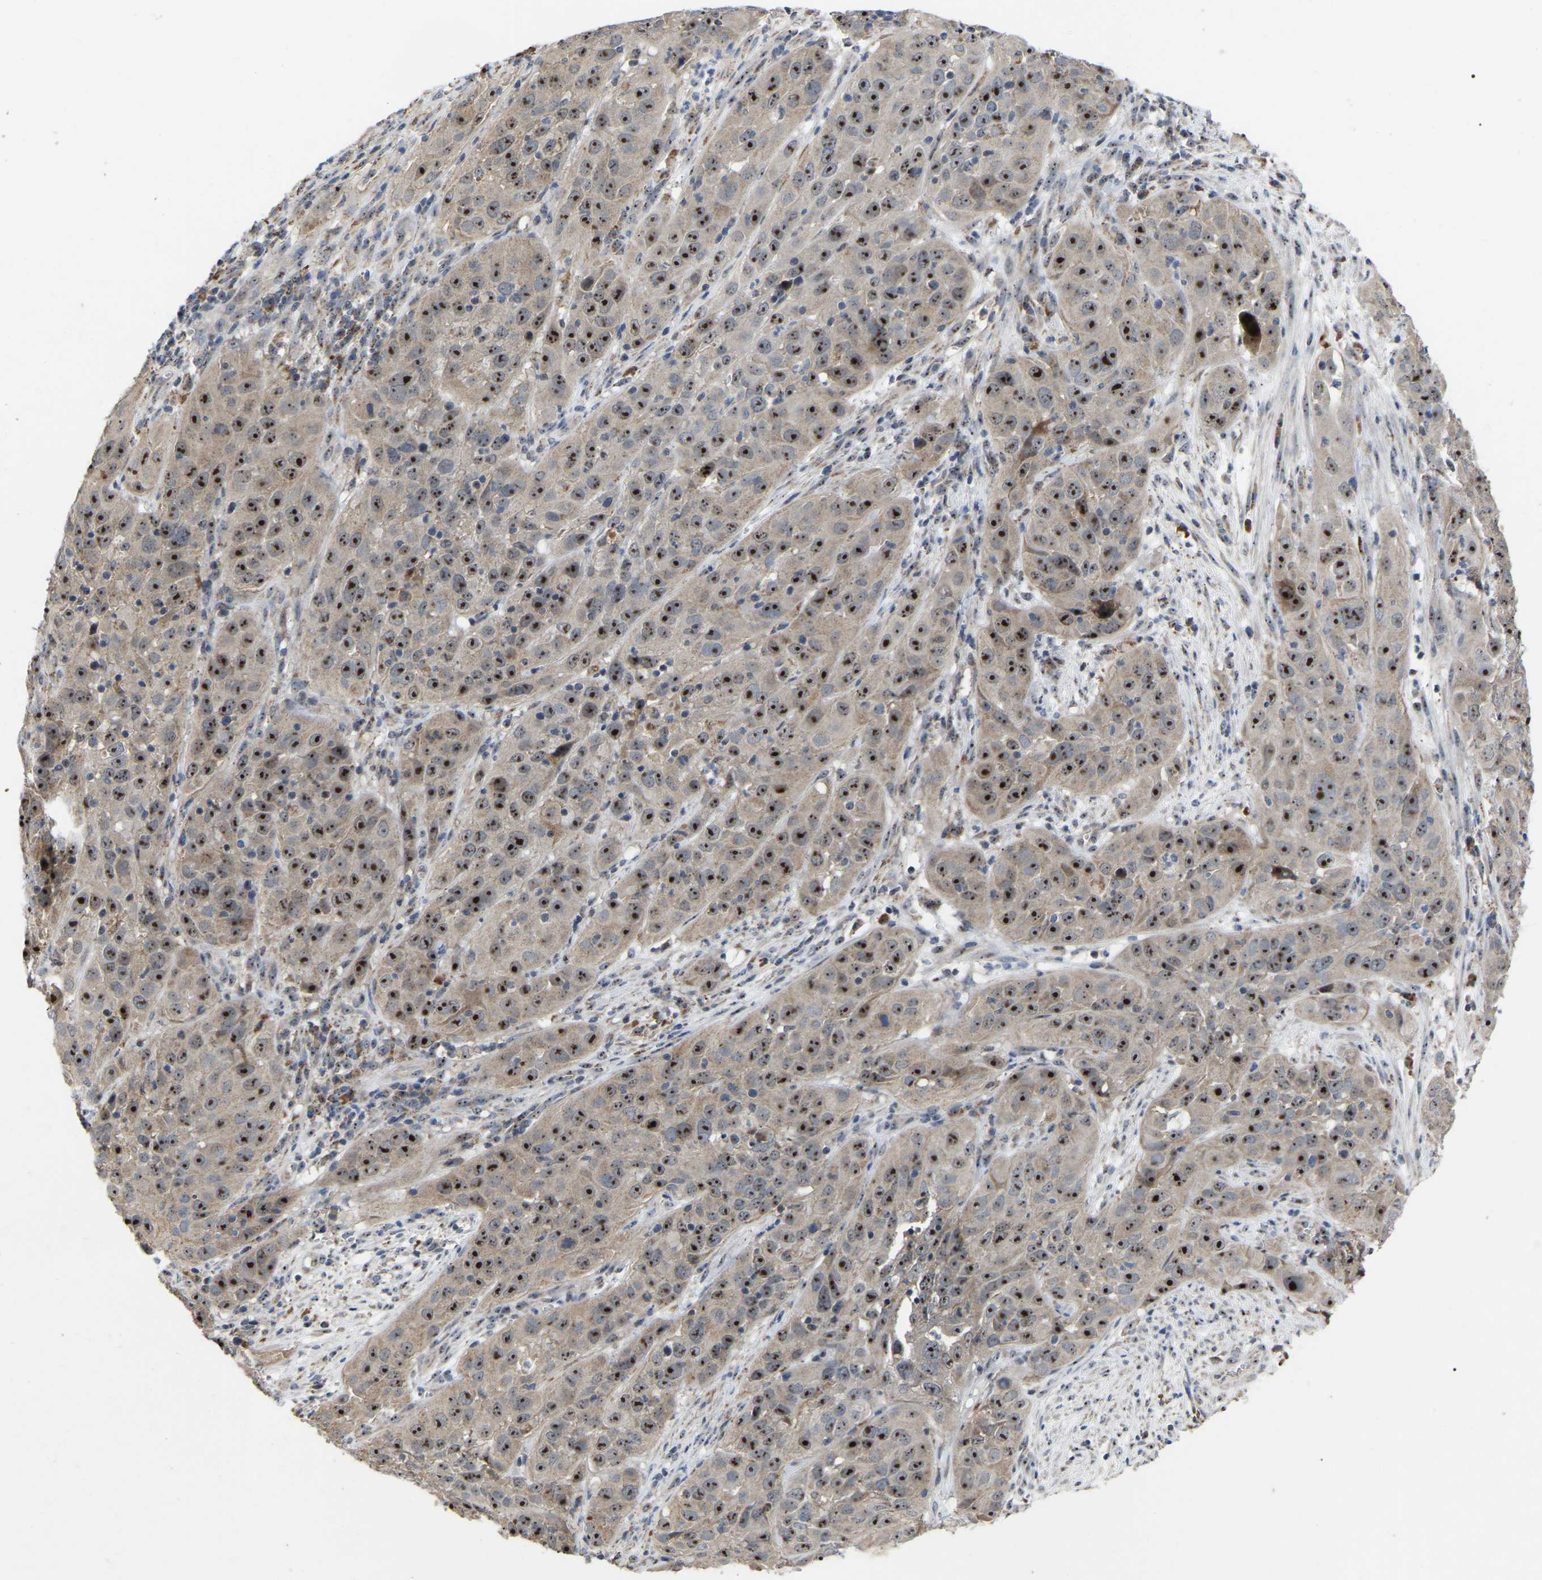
{"staining": {"intensity": "strong", "quantity": ">75%", "location": "nuclear"}, "tissue": "cervical cancer", "cell_type": "Tumor cells", "image_type": "cancer", "snomed": [{"axis": "morphology", "description": "Squamous cell carcinoma, NOS"}, {"axis": "topography", "description": "Cervix"}], "caption": "Tumor cells demonstrate strong nuclear staining in approximately >75% of cells in cervical cancer. Immunohistochemistry stains the protein of interest in brown and the nuclei are stained blue.", "gene": "NOP53", "patient": {"sex": "female", "age": 32}}